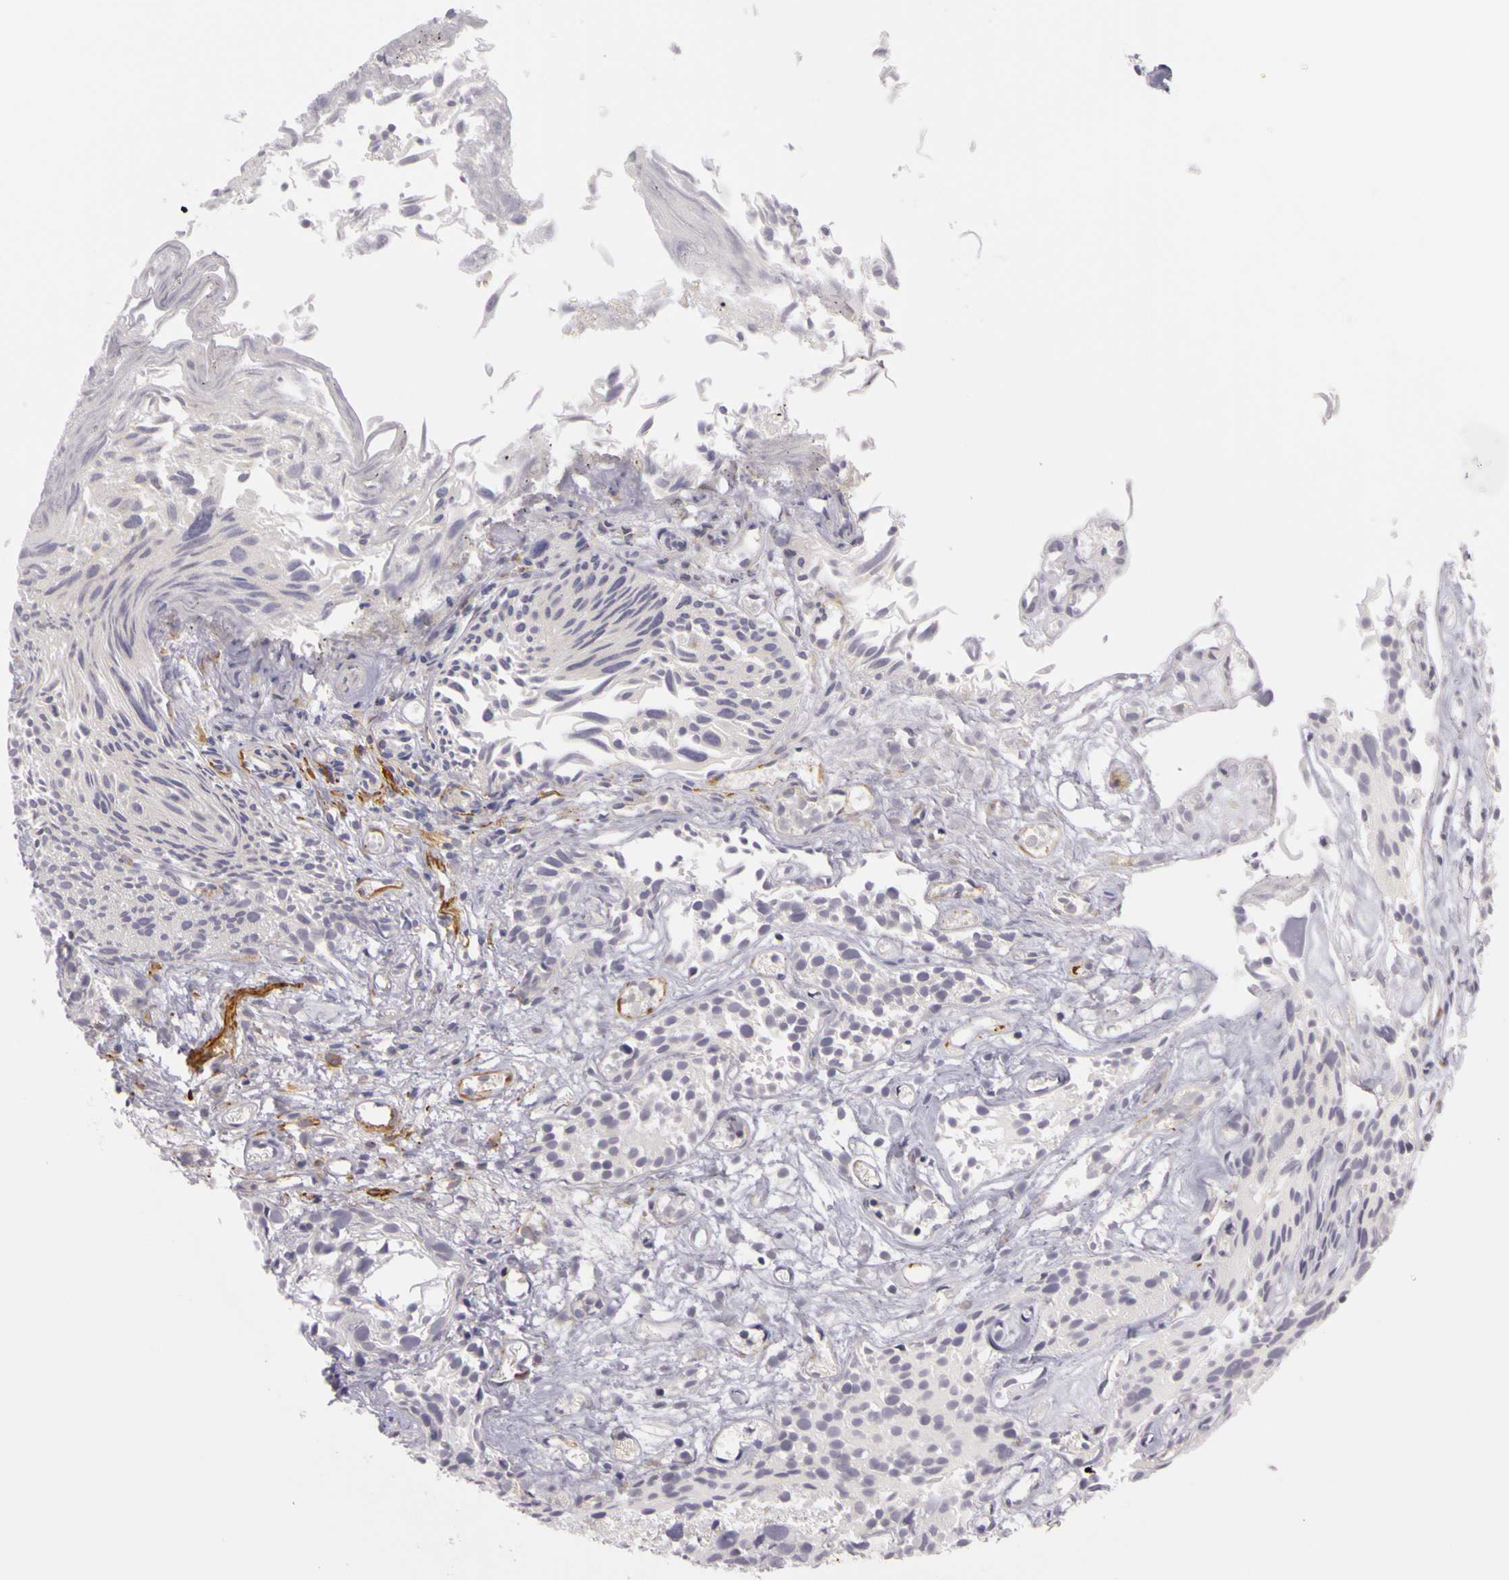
{"staining": {"intensity": "negative", "quantity": "none", "location": "none"}, "tissue": "urothelial cancer", "cell_type": "Tumor cells", "image_type": "cancer", "snomed": [{"axis": "morphology", "description": "Urothelial carcinoma, High grade"}, {"axis": "topography", "description": "Urinary bladder"}], "caption": "Immunohistochemistry (IHC) photomicrograph of neoplastic tissue: urothelial cancer stained with DAB (3,3'-diaminobenzidine) demonstrates no significant protein staining in tumor cells.", "gene": "CNTN2", "patient": {"sex": "female", "age": 78}}